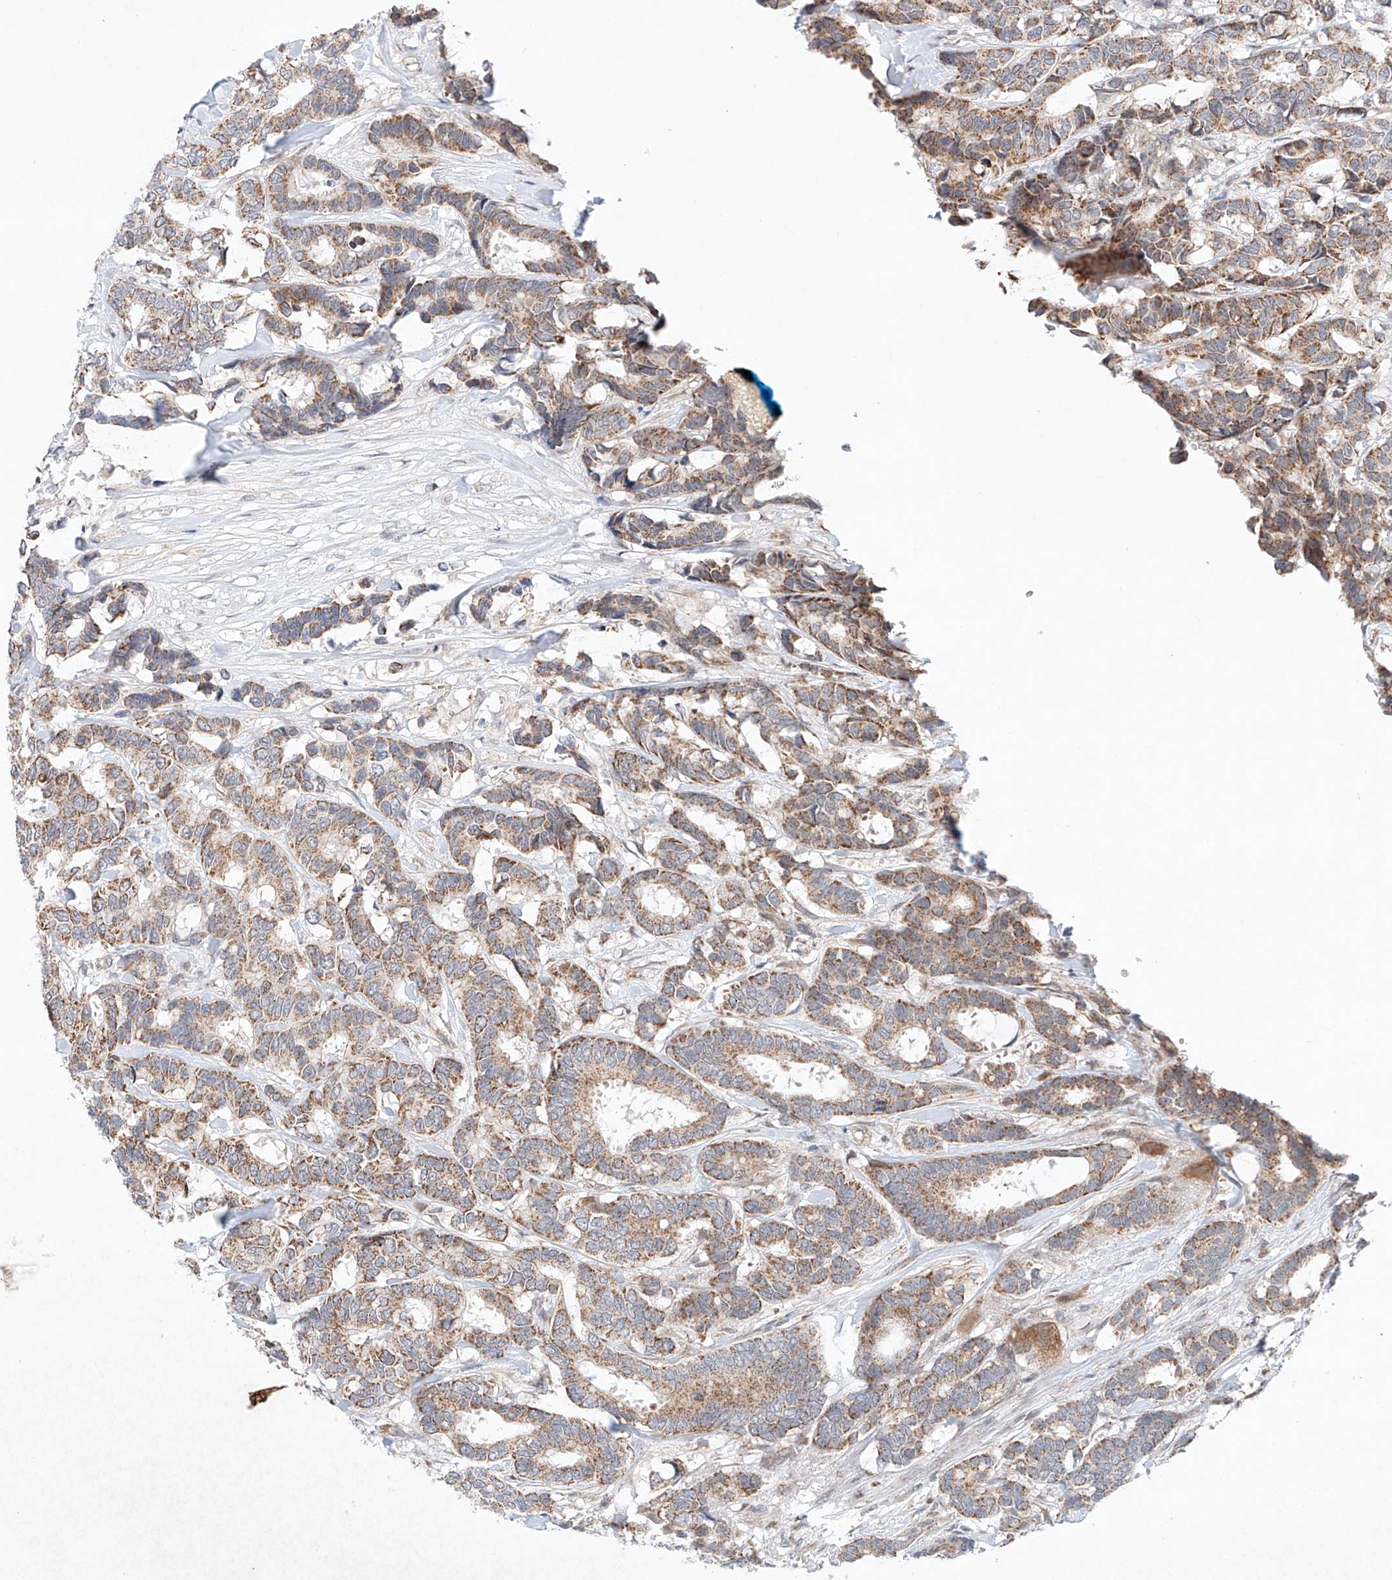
{"staining": {"intensity": "moderate", "quantity": ">75%", "location": "cytoplasmic/membranous"}, "tissue": "breast cancer", "cell_type": "Tumor cells", "image_type": "cancer", "snomed": [{"axis": "morphology", "description": "Duct carcinoma"}, {"axis": "topography", "description": "Breast"}], "caption": "The micrograph displays immunohistochemical staining of breast invasive ductal carcinoma. There is moderate cytoplasmic/membranous staining is present in approximately >75% of tumor cells.", "gene": "FASTK", "patient": {"sex": "female", "age": 87}}